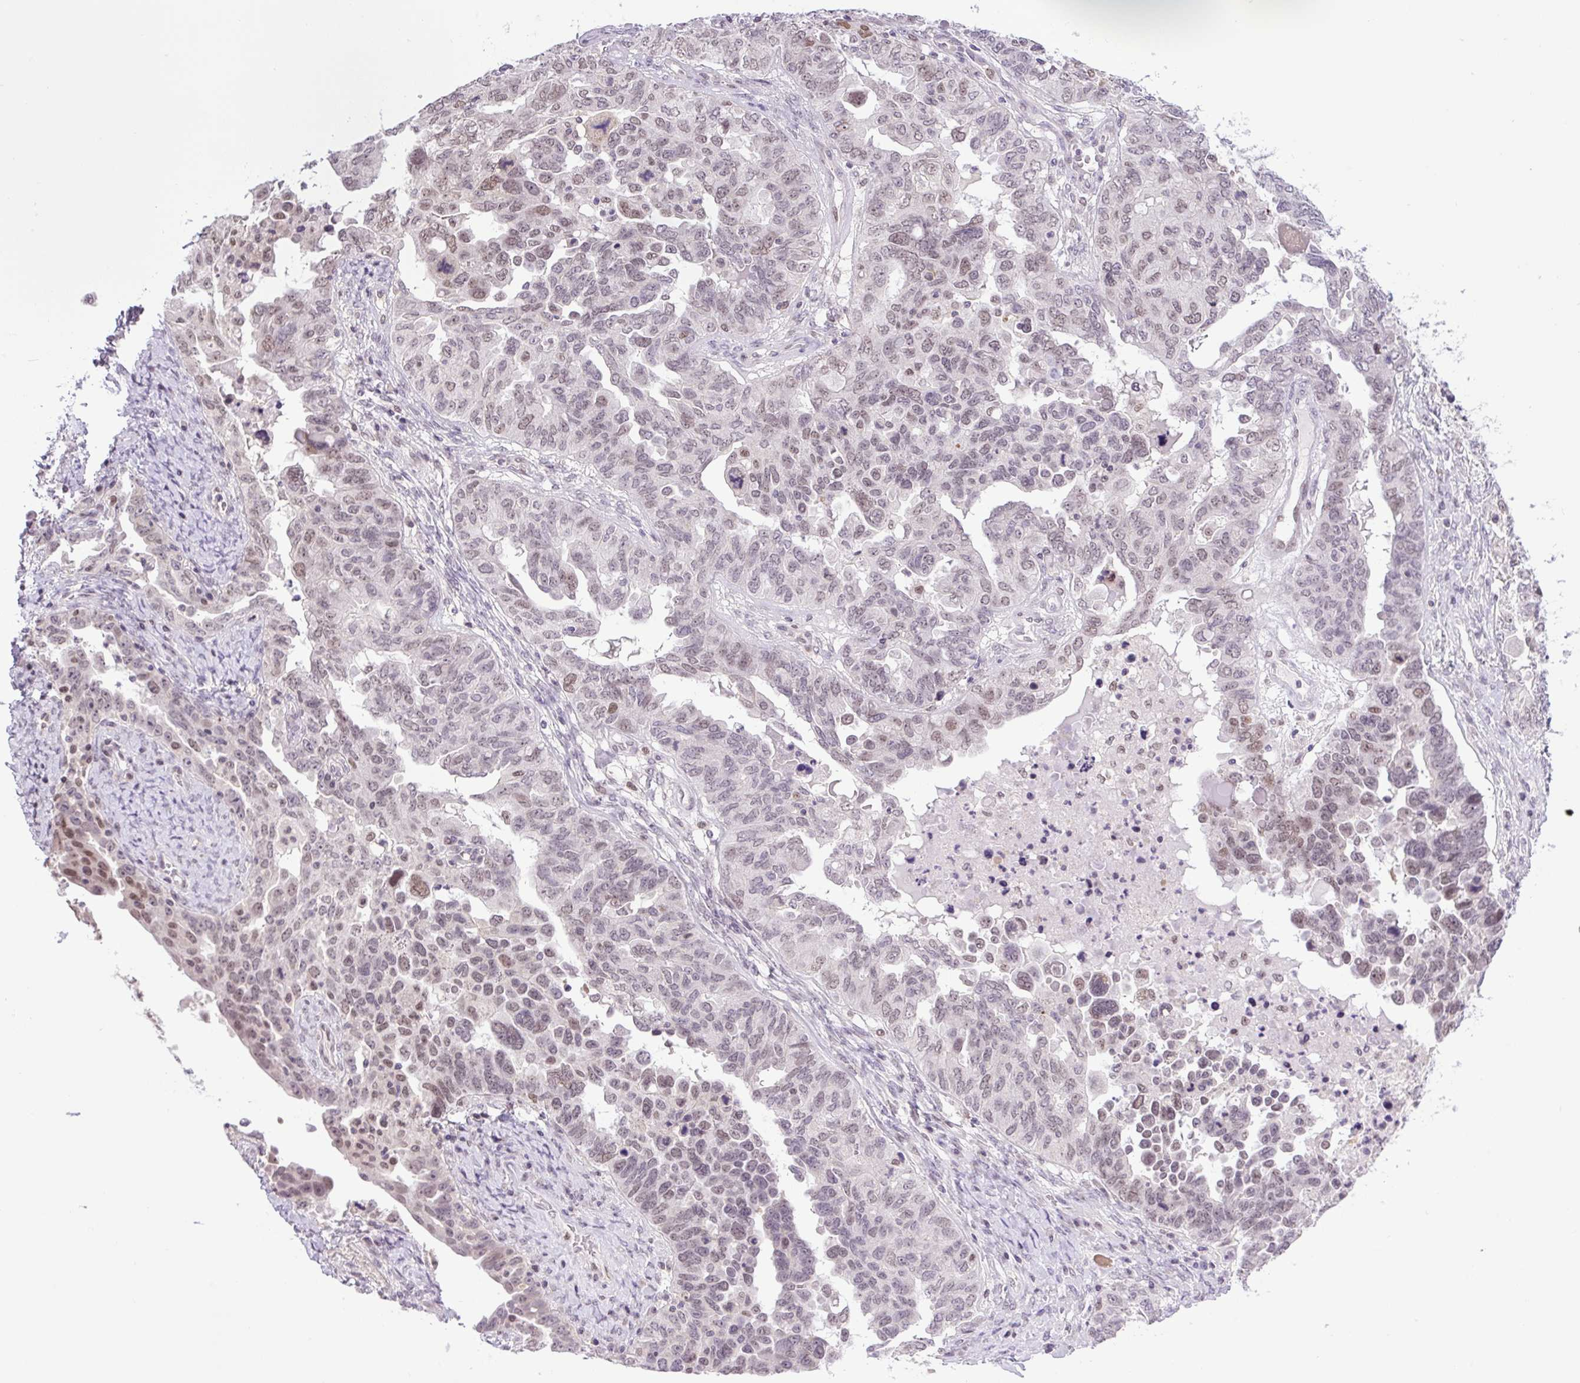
{"staining": {"intensity": "weak", "quantity": "25%-75%", "location": "nuclear"}, "tissue": "ovarian cancer", "cell_type": "Tumor cells", "image_type": "cancer", "snomed": [{"axis": "morphology", "description": "Carcinoma, endometroid"}, {"axis": "topography", "description": "Ovary"}], "caption": "Human ovarian cancer (endometroid carcinoma) stained with a protein marker shows weak staining in tumor cells.", "gene": "KPNA1", "patient": {"sex": "female", "age": 62}}